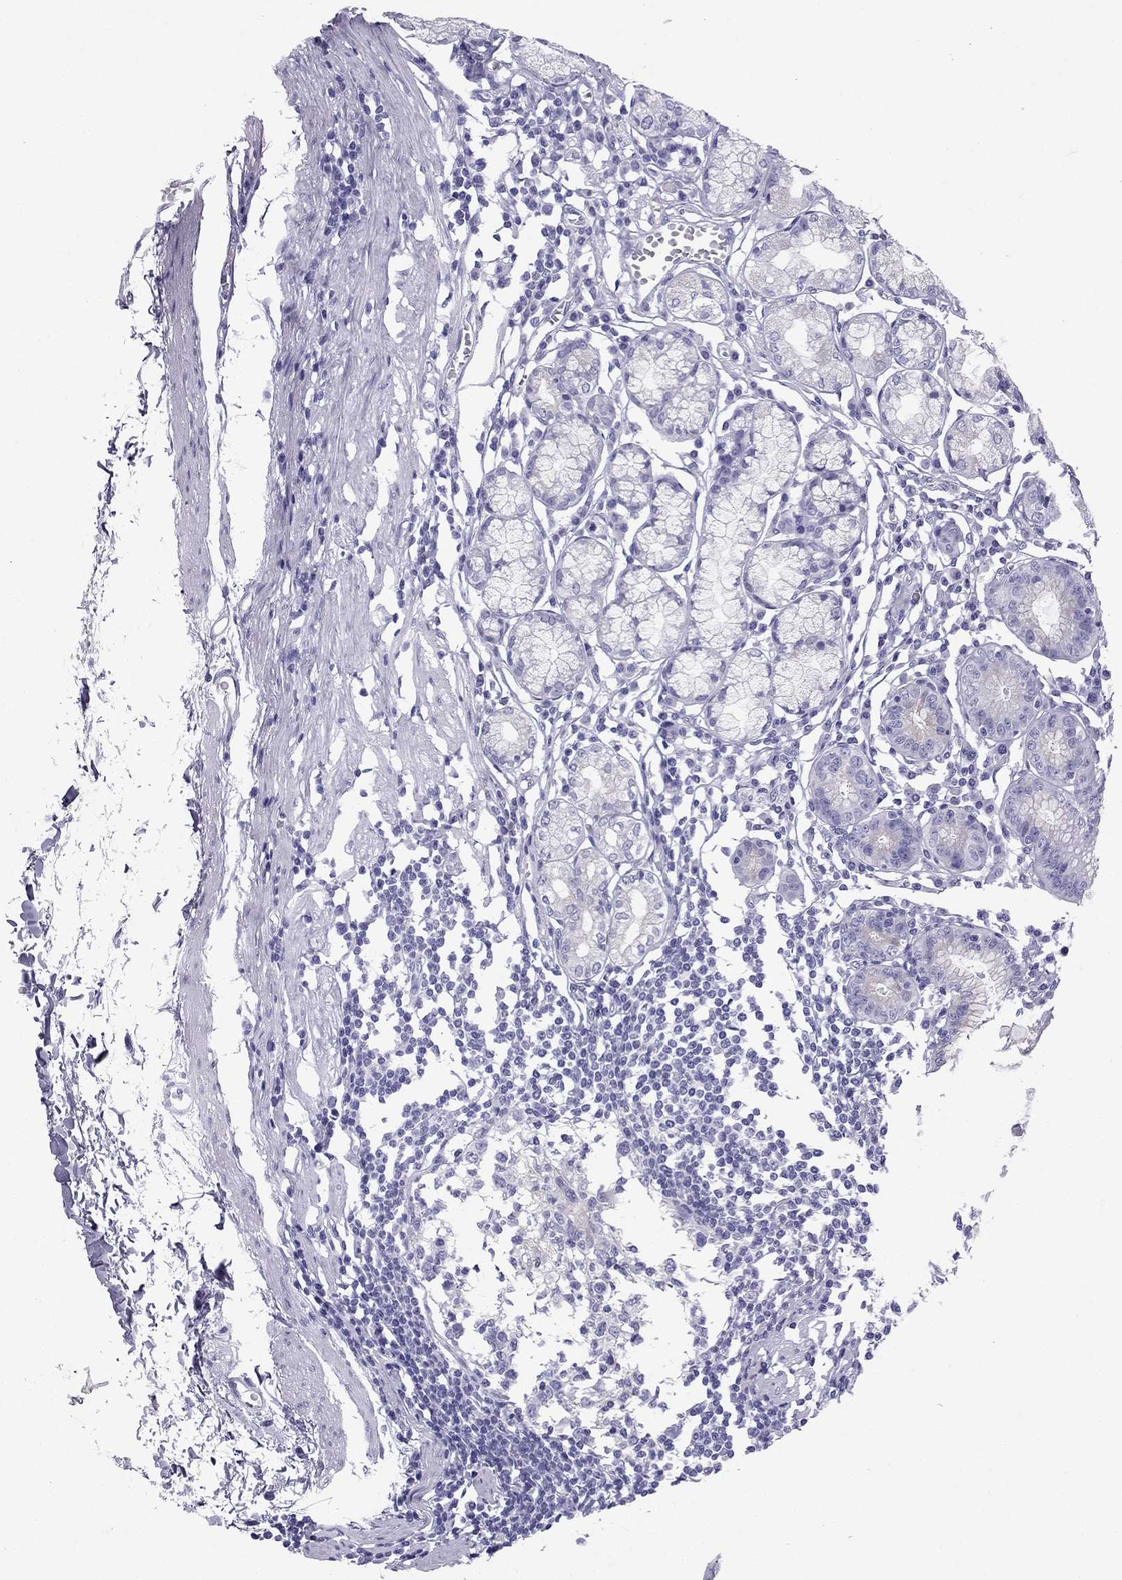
{"staining": {"intensity": "negative", "quantity": "none", "location": "none"}, "tissue": "stomach", "cell_type": "Glandular cells", "image_type": "normal", "snomed": [{"axis": "morphology", "description": "Normal tissue, NOS"}, {"axis": "topography", "description": "Stomach"}], "caption": "IHC micrograph of normal stomach stained for a protein (brown), which demonstrates no staining in glandular cells. (Brightfield microscopy of DAB (3,3'-diaminobenzidine) immunohistochemistry (IHC) at high magnification).", "gene": "GJA8", "patient": {"sex": "male", "age": 55}}